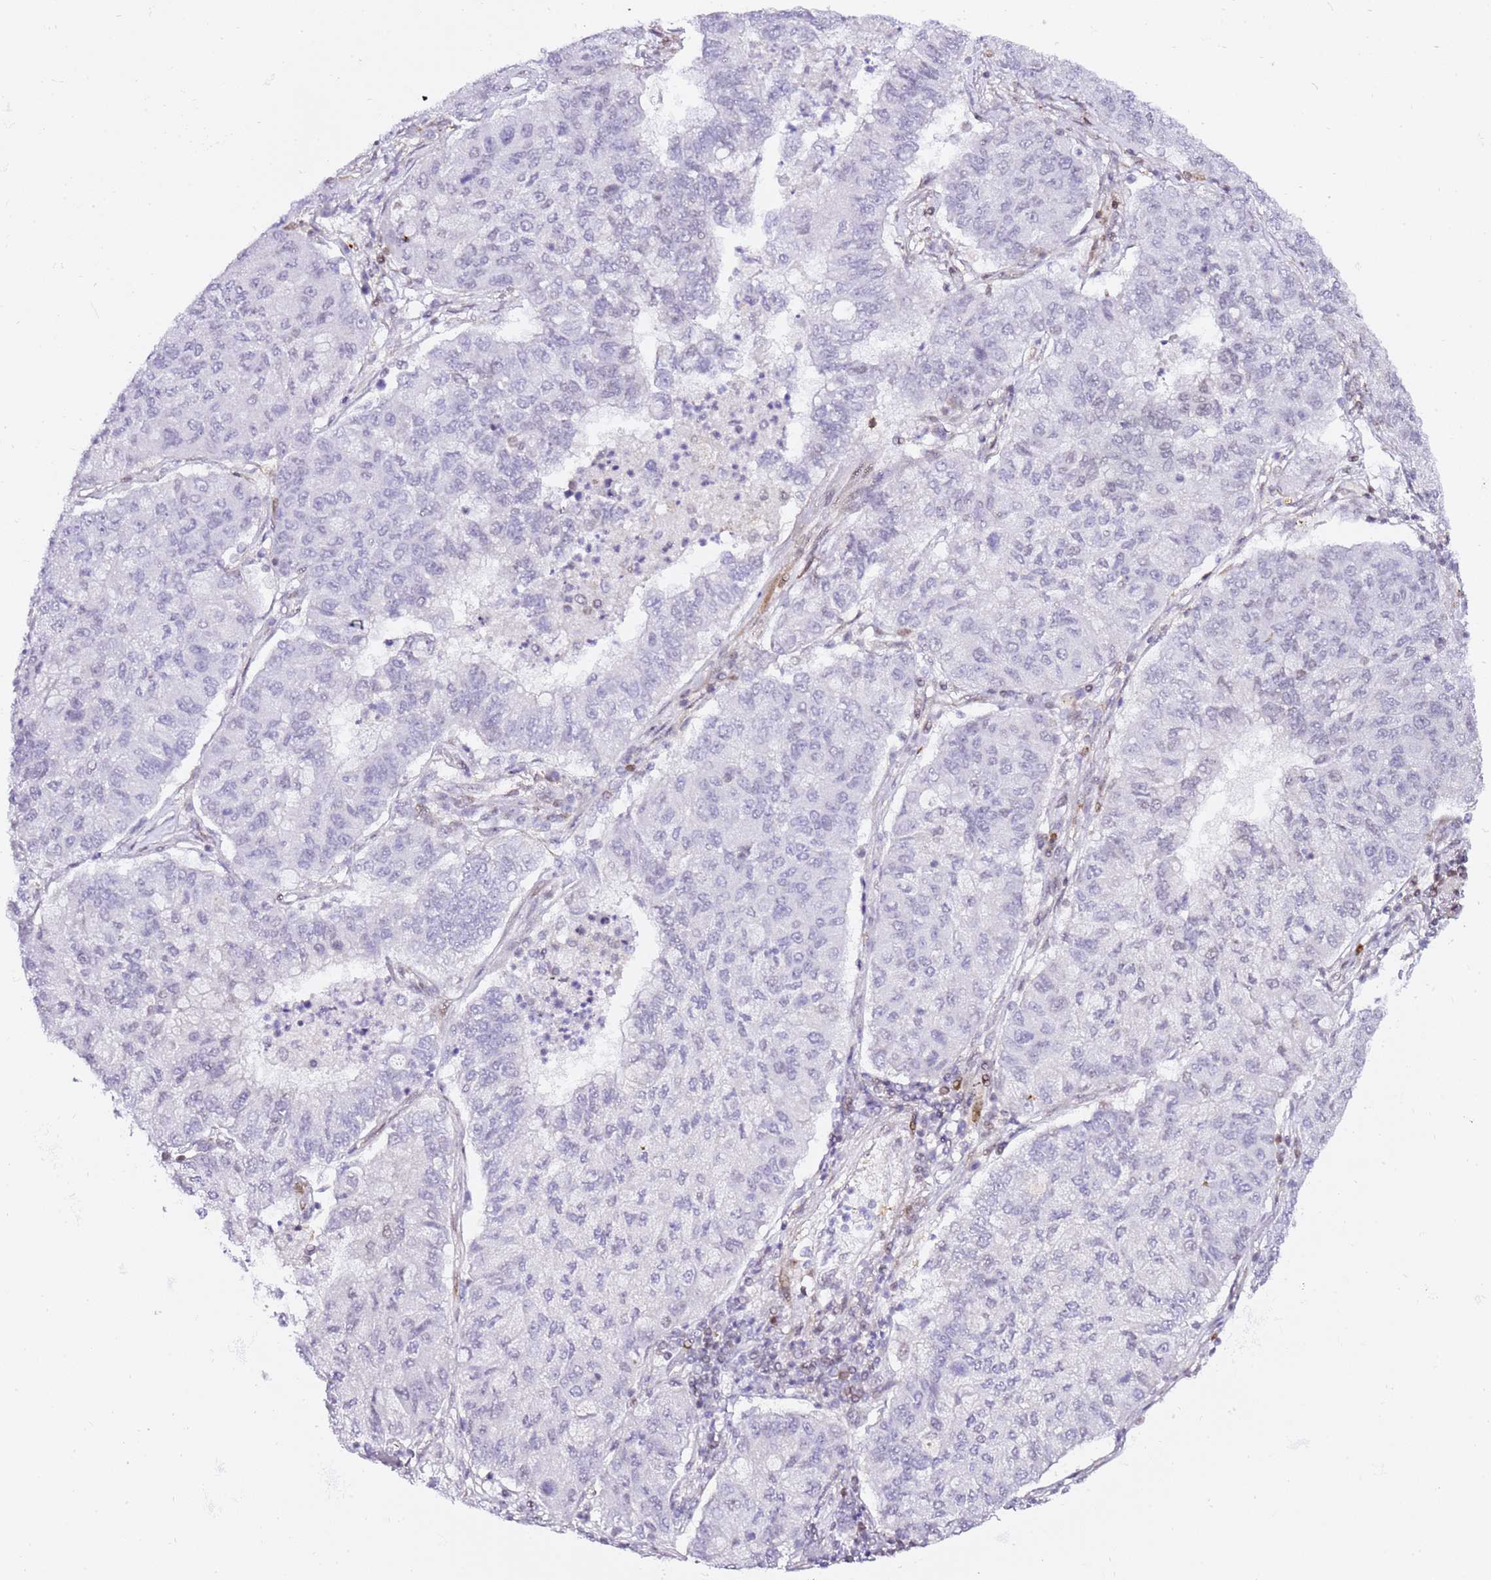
{"staining": {"intensity": "negative", "quantity": "none", "location": "none"}, "tissue": "lung cancer", "cell_type": "Tumor cells", "image_type": "cancer", "snomed": [{"axis": "morphology", "description": "Squamous cell carcinoma, NOS"}, {"axis": "topography", "description": "Lung"}], "caption": "This is an immunohistochemistry photomicrograph of human lung squamous cell carcinoma. There is no staining in tumor cells.", "gene": "GBP2", "patient": {"sex": "male", "age": 74}}